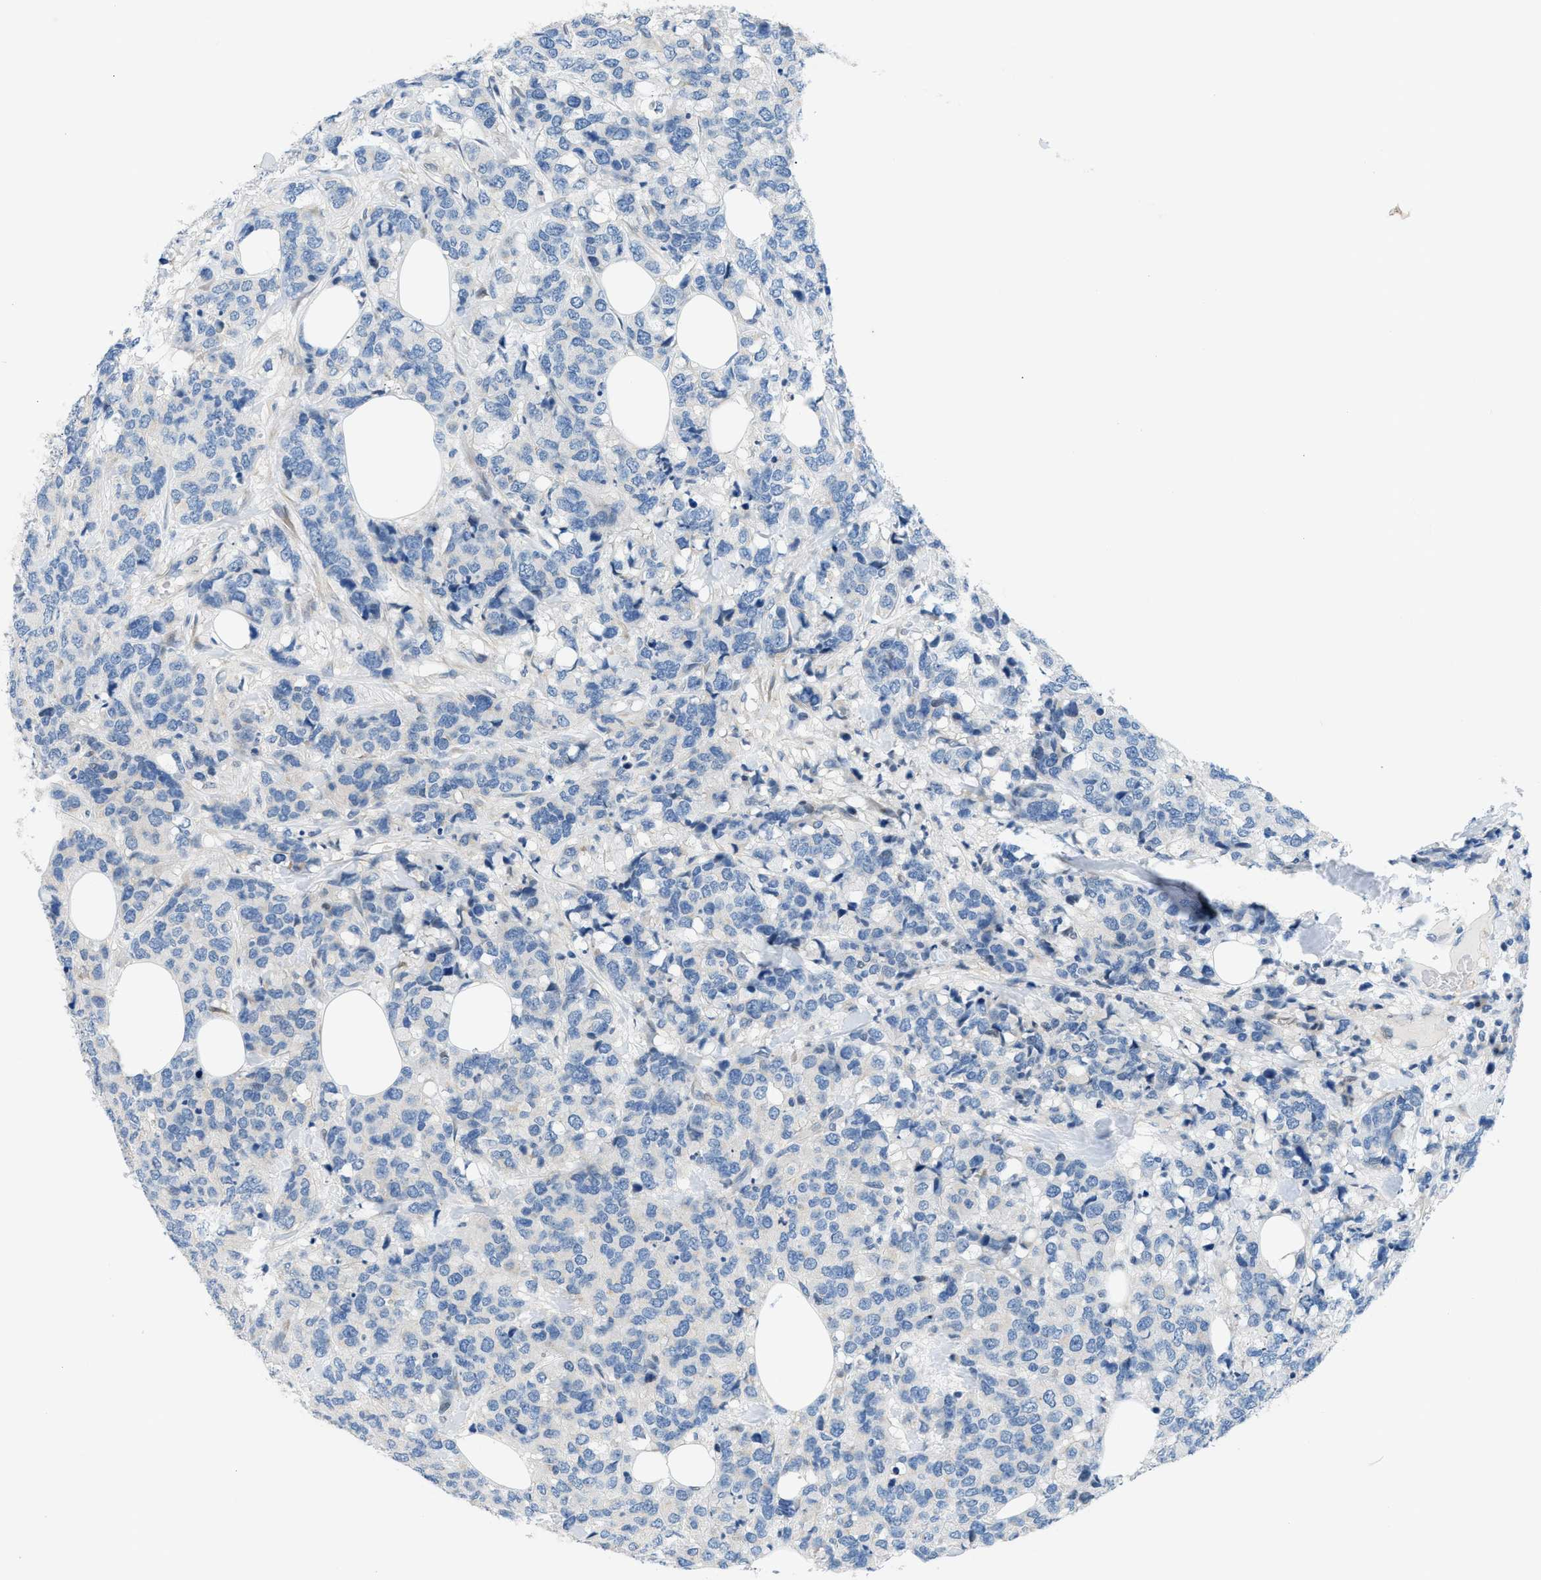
{"staining": {"intensity": "negative", "quantity": "none", "location": "none"}, "tissue": "breast cancer", "cell_type": "Tumor cells", "image_type": "cancer", "snomed": [{"axis": "morphology", "description": "Lobular carcinoma"}, {"axis": "topography", "description": "Breast"}], "caption": "IHC of breast cancer demonstrates no staining in tumor cells.", "gene": "FDCSP", "patient": {"sex": "female", "age": 59}}